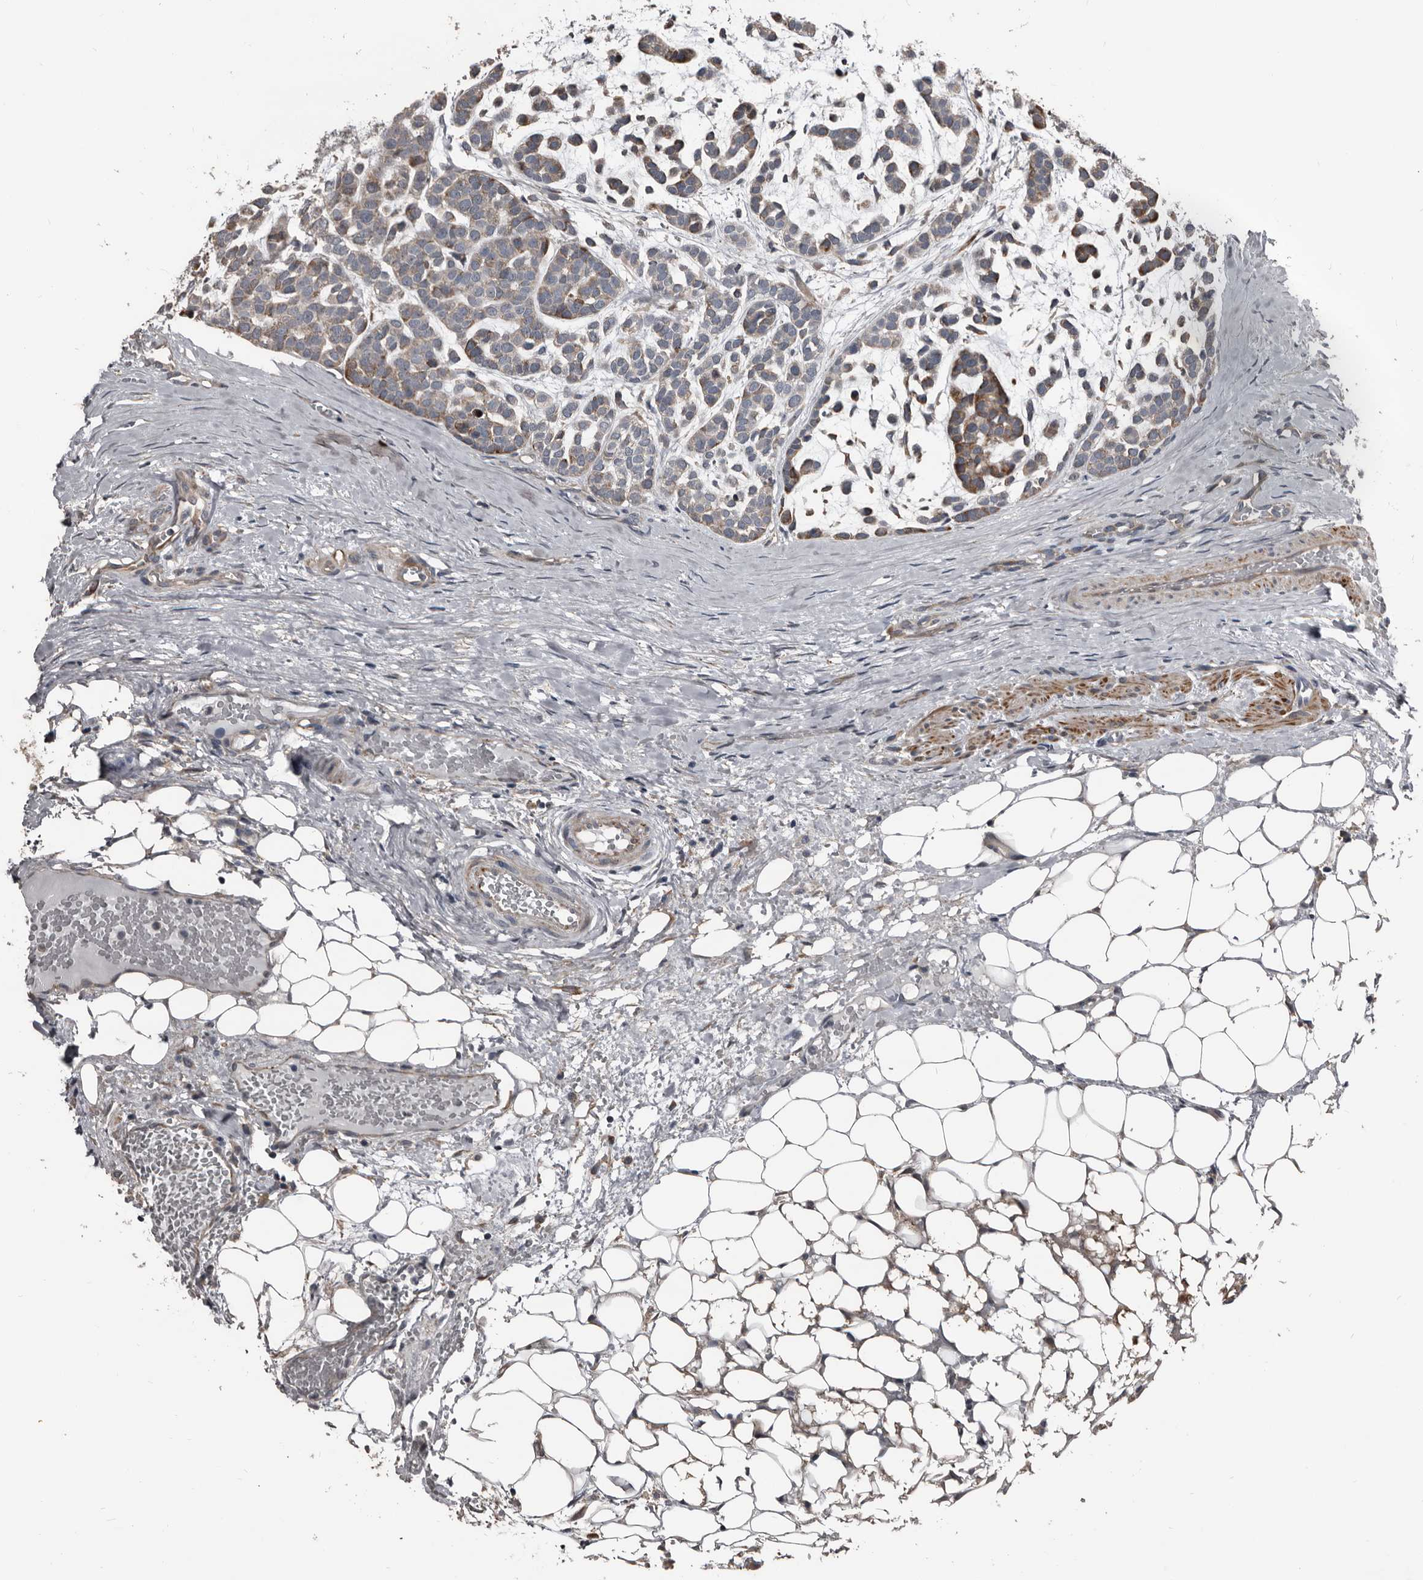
{"staining": {"intensity": "weak", "quantity": "25%-75%", "location": "cytoplasmic/membranous"}, "tissue": "head and neck cancer", "cell_type": "Tumor cells", "image_type": "cancer", "snomed": [{"axis": "morphology", "description": "Adenocarcinoma, NOS"}, {"axis": "morphology", "description": "Adenoma, NOS"}, {"axis": "topography", "description": "Head-Neck"}], "caption": "Head and neck adenocarcinoma stained with a brown dye exhibits weak cytoplasmic/membranous positive positivity in approximately 25%-75% of tumor cells.", "gene": "DHPS", "patient": {"sex": "female", "age": 55}}